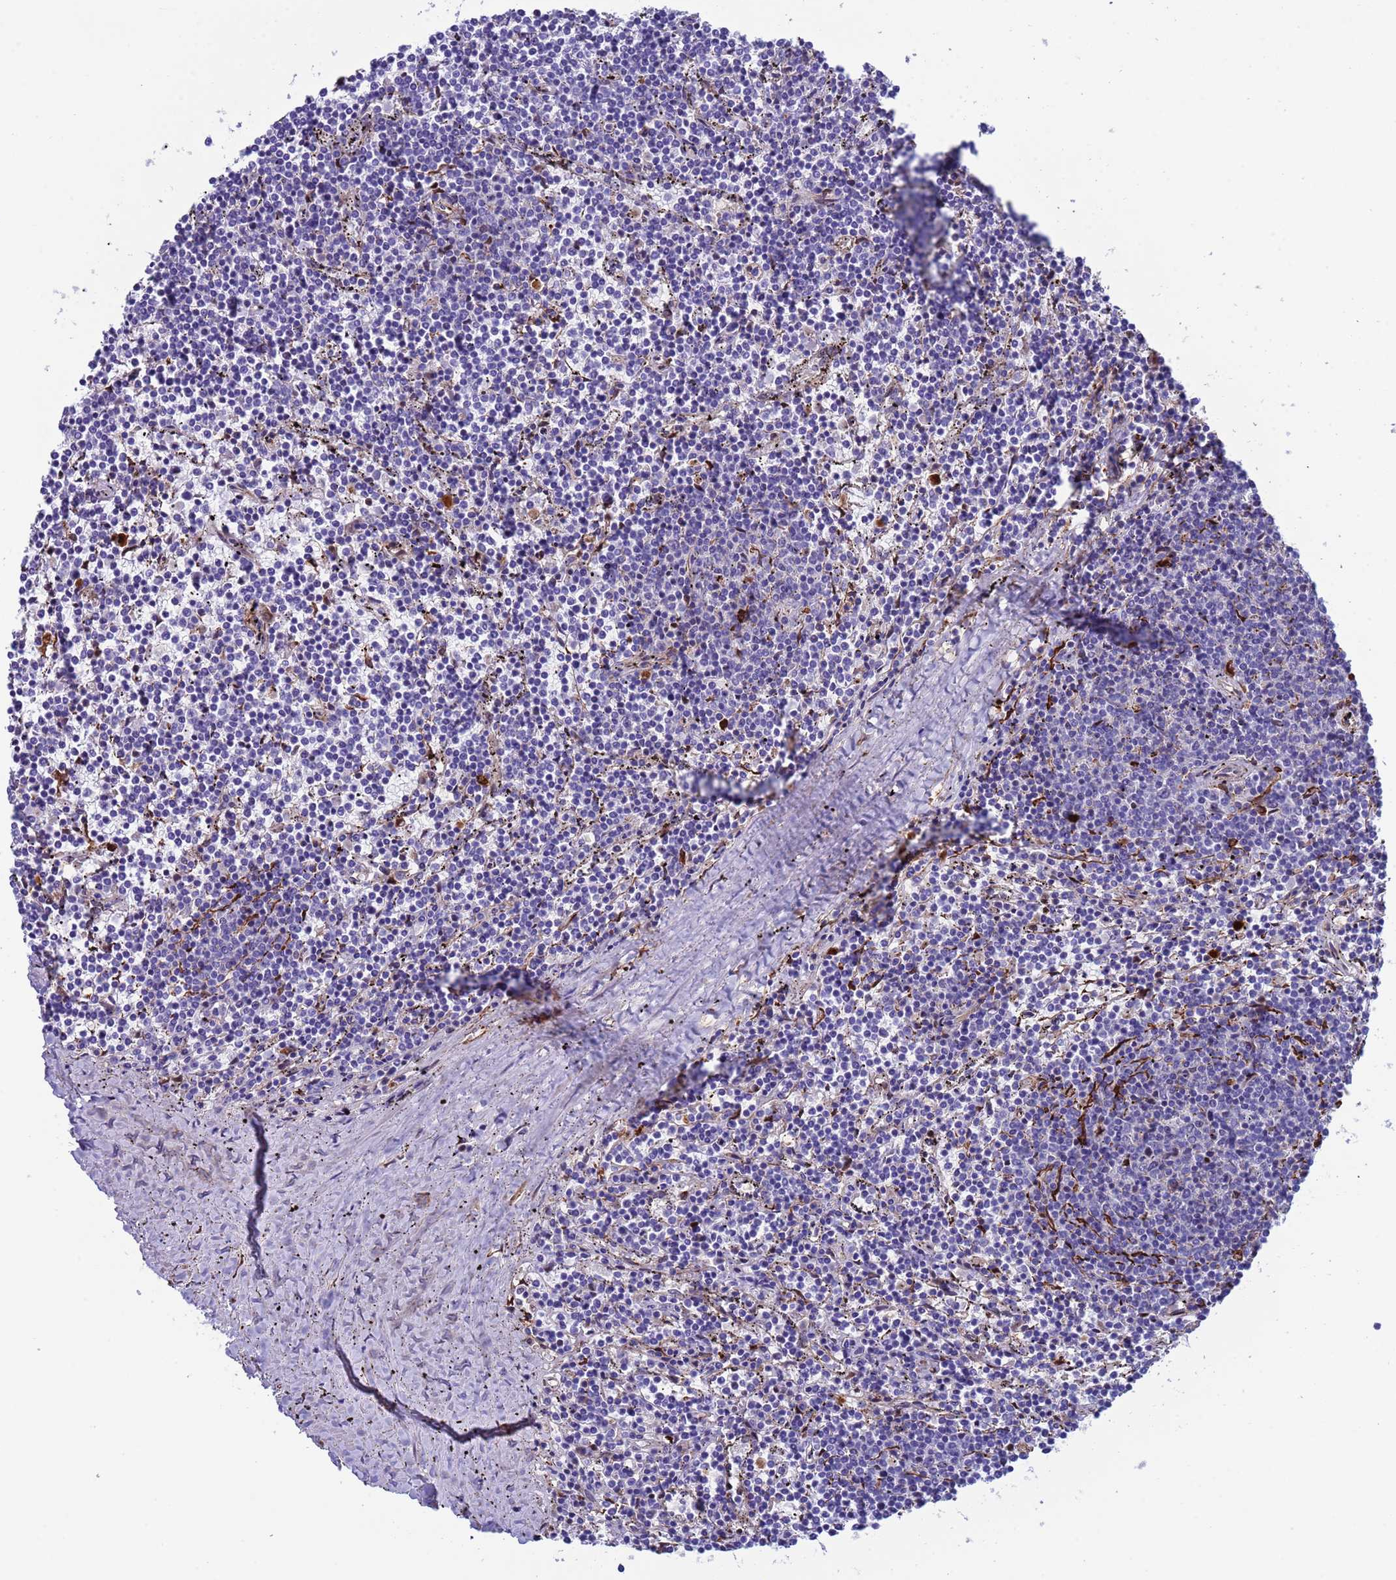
{"staining": {"intensity": "negative", "quantity": "none", "location": "none"}, "tissue": "lymphoma", "cell_type": "Tumor cells", "image_type": "cancer", "snomed": [{"axis": "morphology", "description": "Malignant lymphoma, non-Hodgkin's type, Low grade"}, {"axis": "topography", "description": "Spleen"}], "caption": "The IHC photomicrograph has no significant expression in tumor cells of malignant lymphoma, non-Hodgkin's type (low-grade) tissue.", "gene": "POP5", "patient": {"sex": "female", "age": 50}}